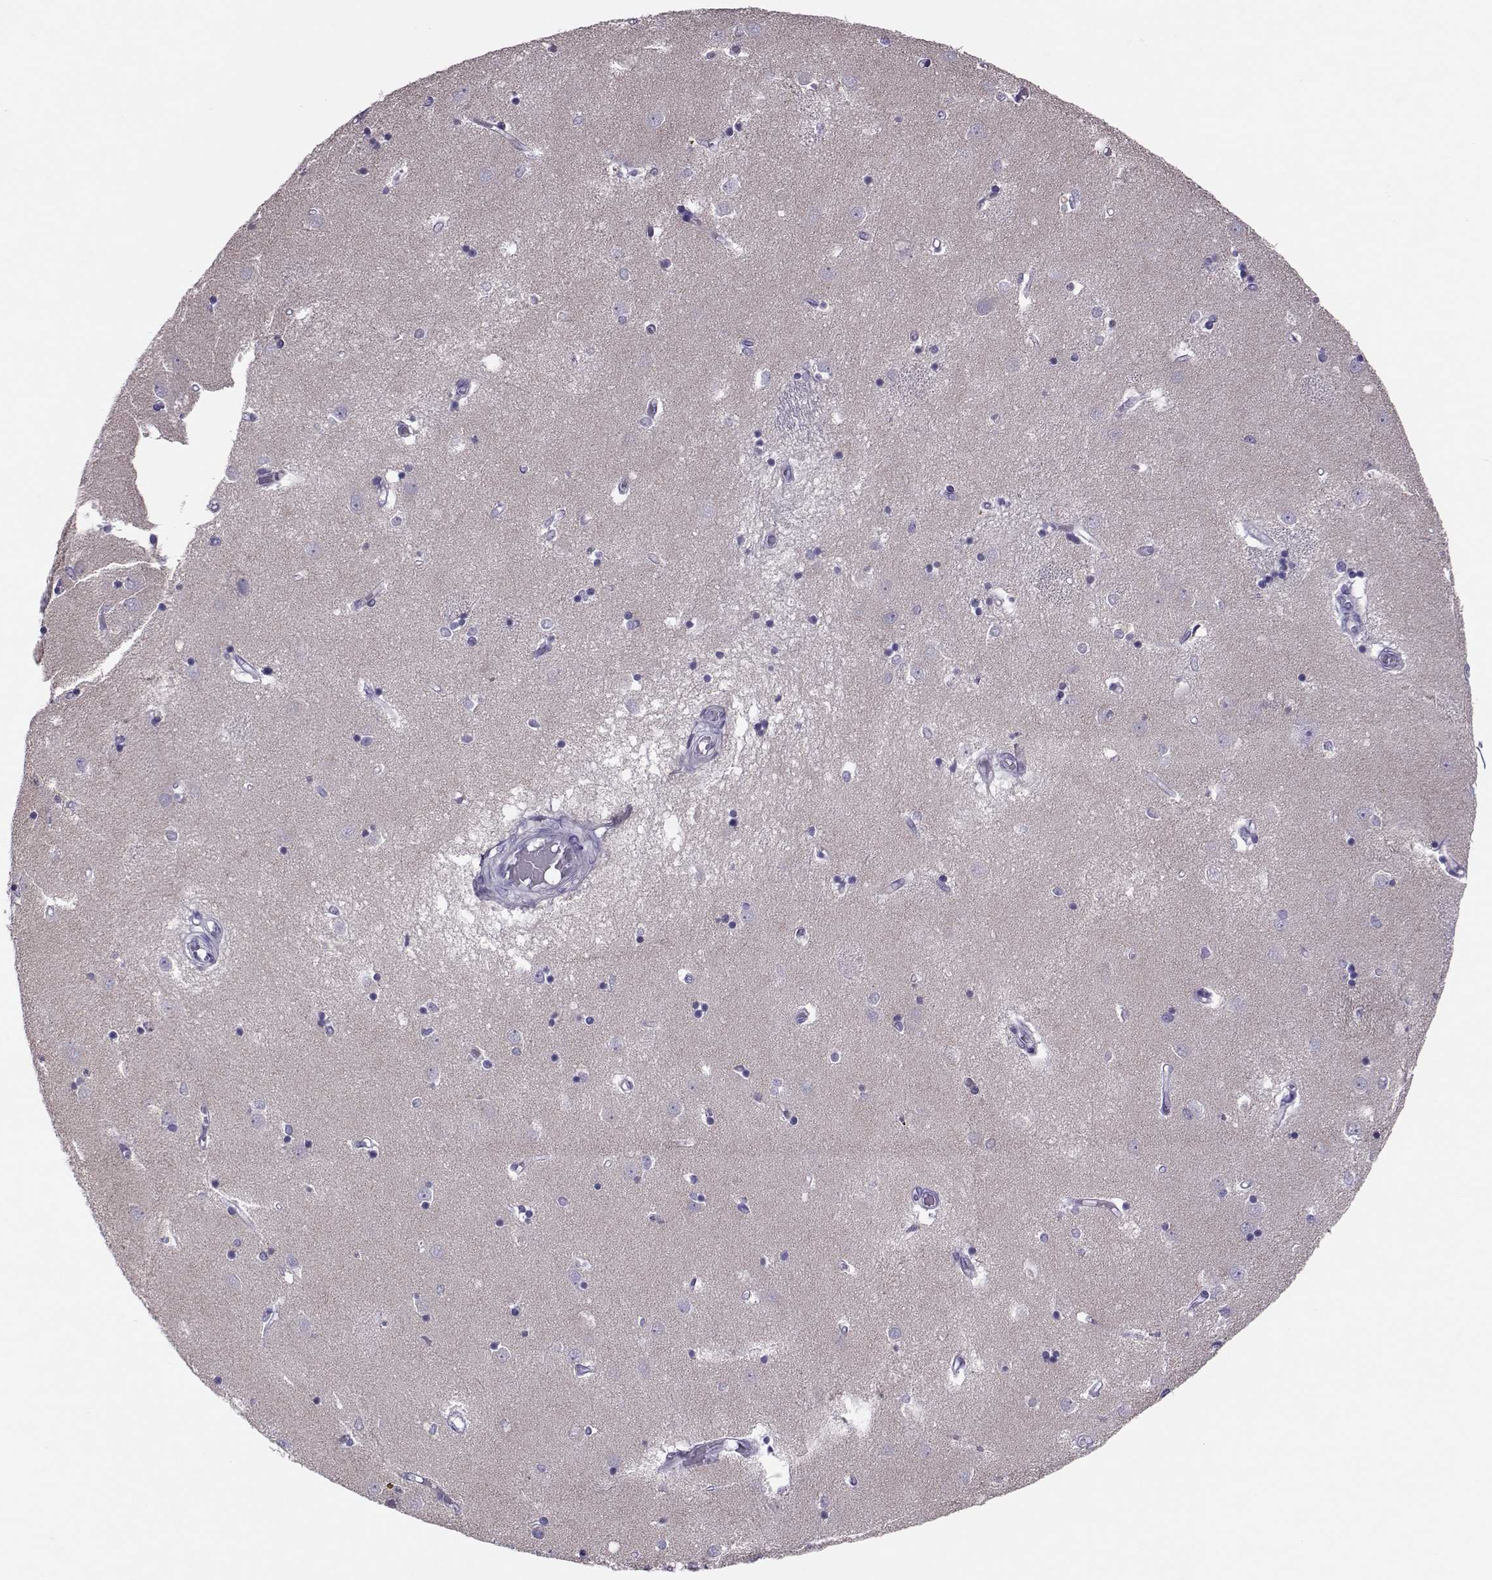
{"staining": {"intensity": "negative", "quantity": "none", "location": "none"}, "tissue": "caudate", "cell_type": "Glial cells", "image_type": "normal", "snomed": [{"axis": "morphology", "description": "Normal tissue, NOS"}, {"axis": "topography", "description": "Lateral ventricle wall"}], "caption": "This is a histopathology image of immunohistochemistry (IHC) staining of unremarkable caudate, which shows no expression in glial cells.", "gene": "DNAAF1", "patient": {"sex": "male", "age": 54}}